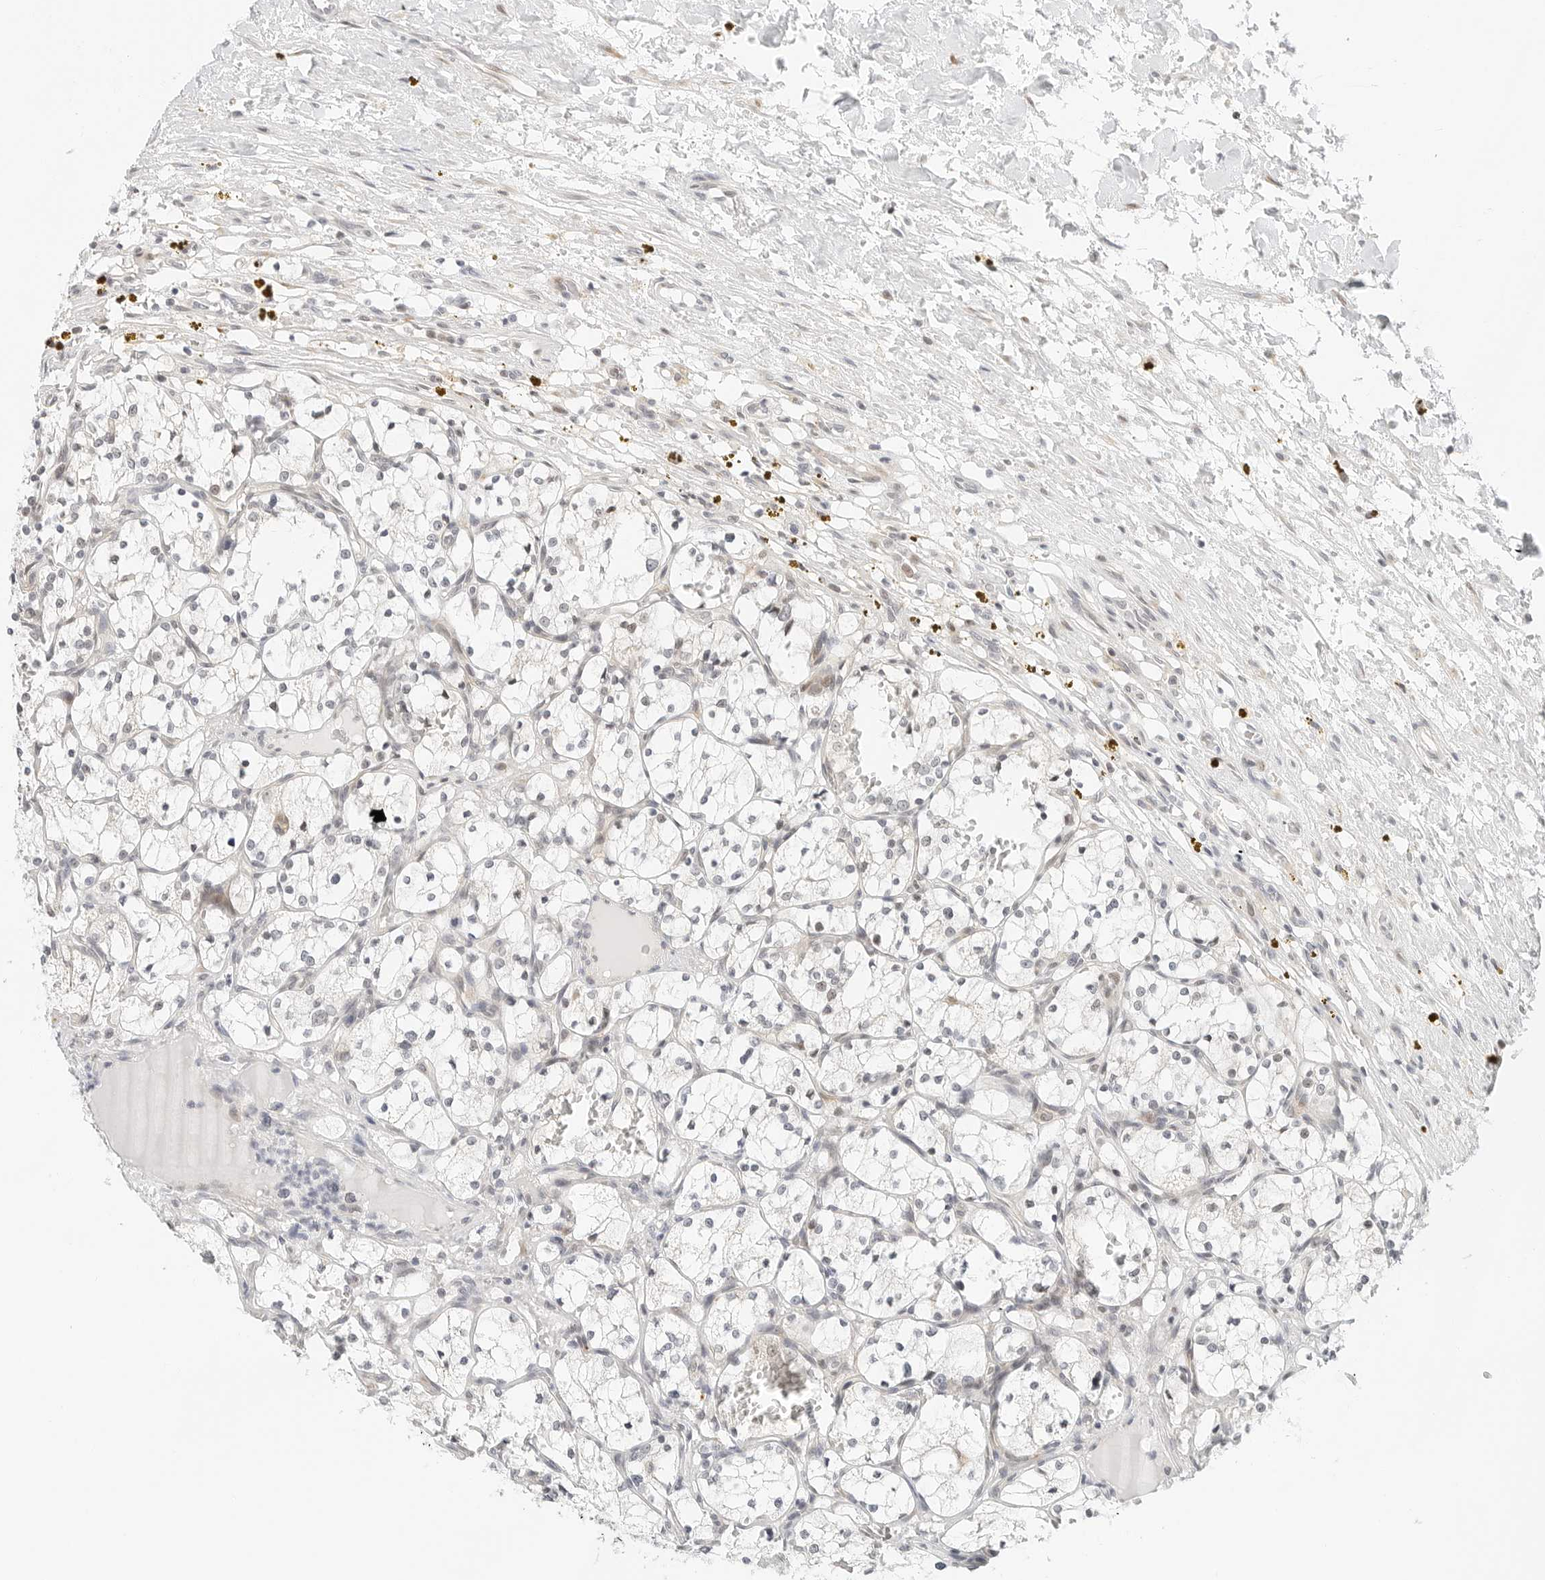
{"staining": {"intensity": "negative", "quantity": "none", "location": "none"}, "tissue": "renal cancer", "cell_type": "Tumor cells", "image_type": "cancer", "snomed": [{"axis": "morphology", "description": "Adenocarcinoma, NOS"}, {"axis": "topography", "description": "Kidney"}], "caption": "Renal adenocarcinoma was stained to show a protein in brown. There is no significant staining in tumor cells.", "gene": "PARP10", "patient": {"sex": "female", "age": 69}}